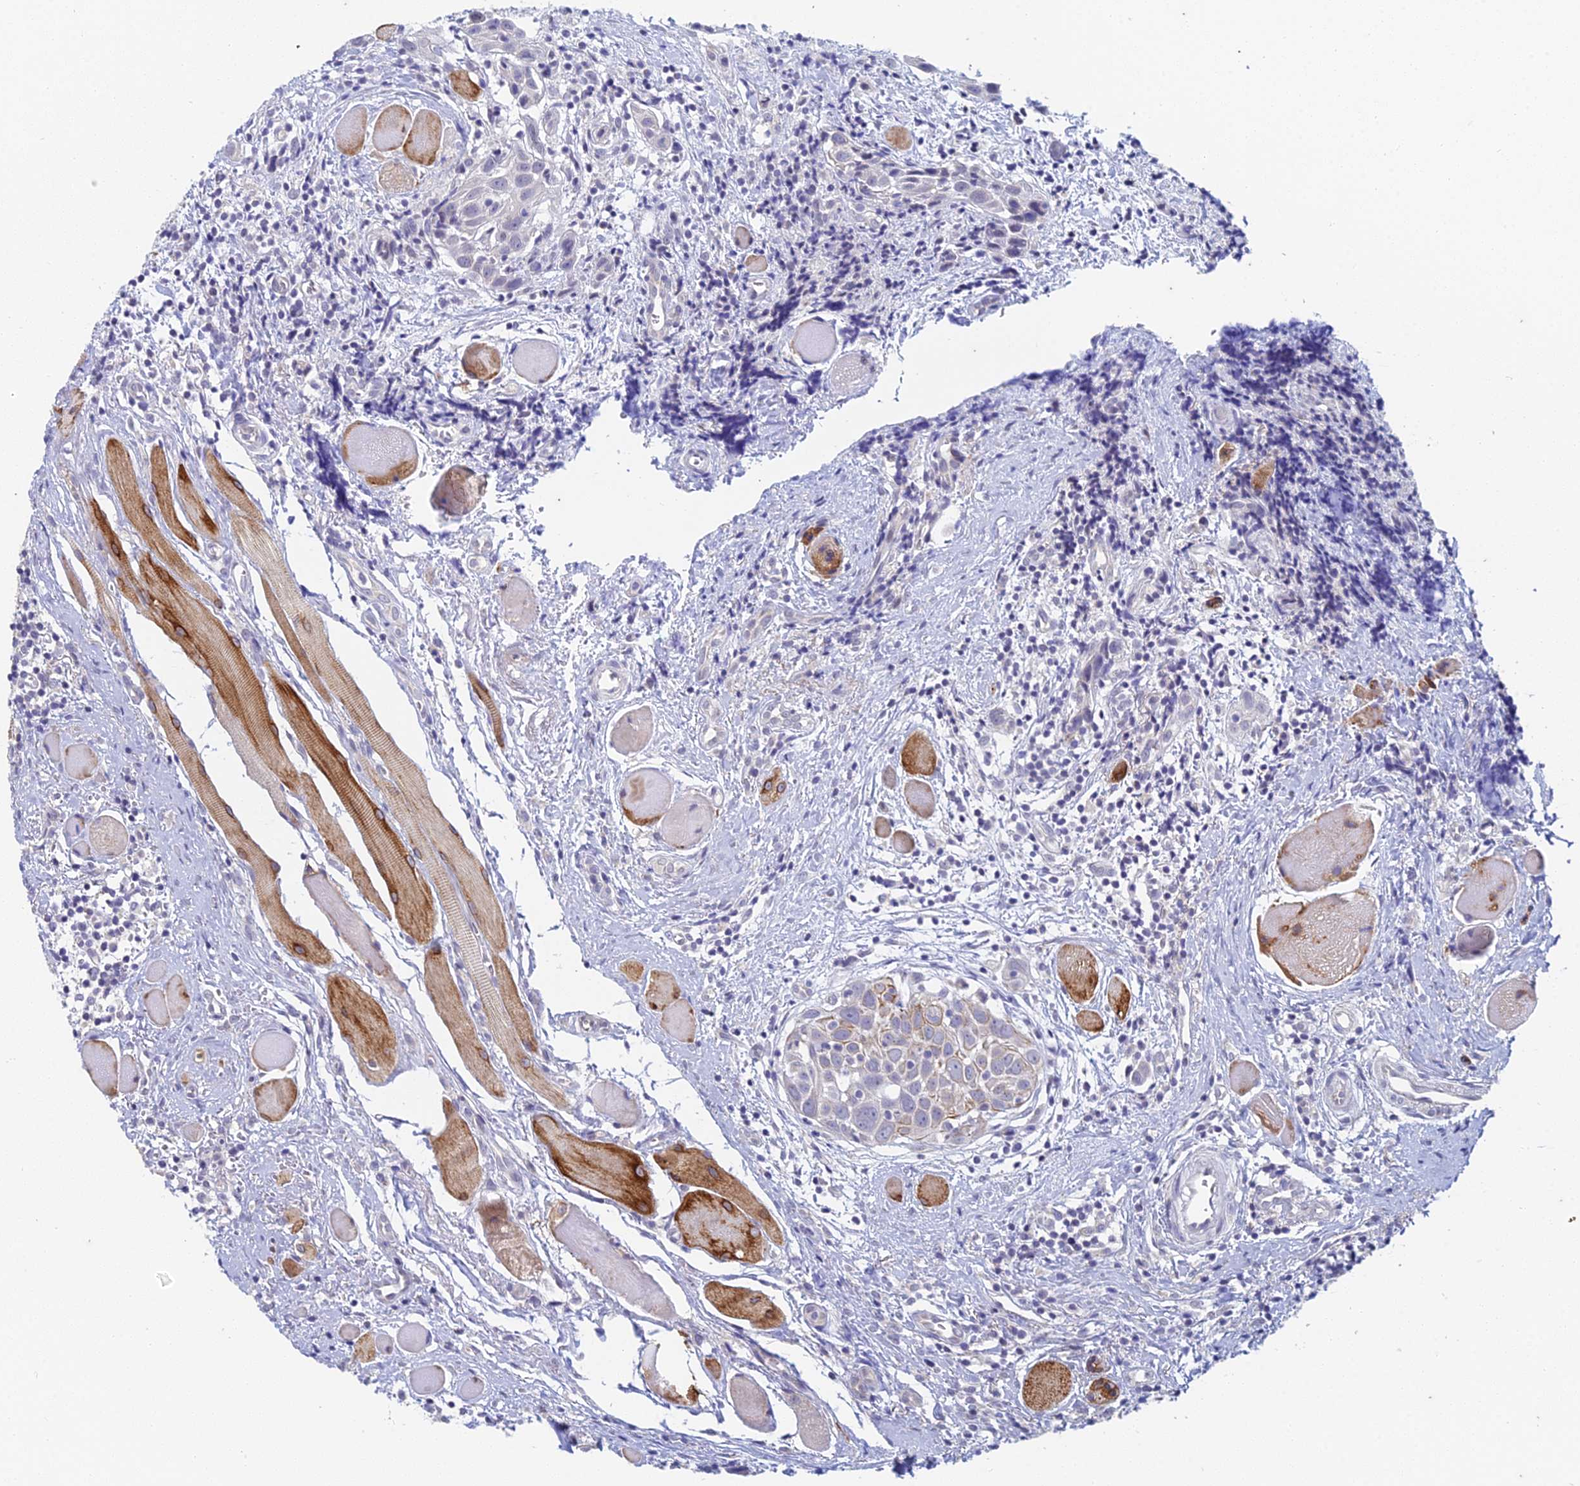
{"staining": {"intensity": "negative", "quantity": "none", "location": "none"}, "tissue": "head and neck cancer", "cell_type": "Tumor cells", "image_type": "cancer", "snomed": [{"axis": "morphology", "description": "Squamous cell carcinoma, NOS"}, {"axis": "topography", "description": "Oral tissue"}, {"axis": "topography", "description": "Head-Neck"}], "caption": "The photomicrograph demonstrates no staining of tumor cells in head and neck cancer.", "gene": "EEF2KMT", "patient": {"sex": "female", "age": 50}}